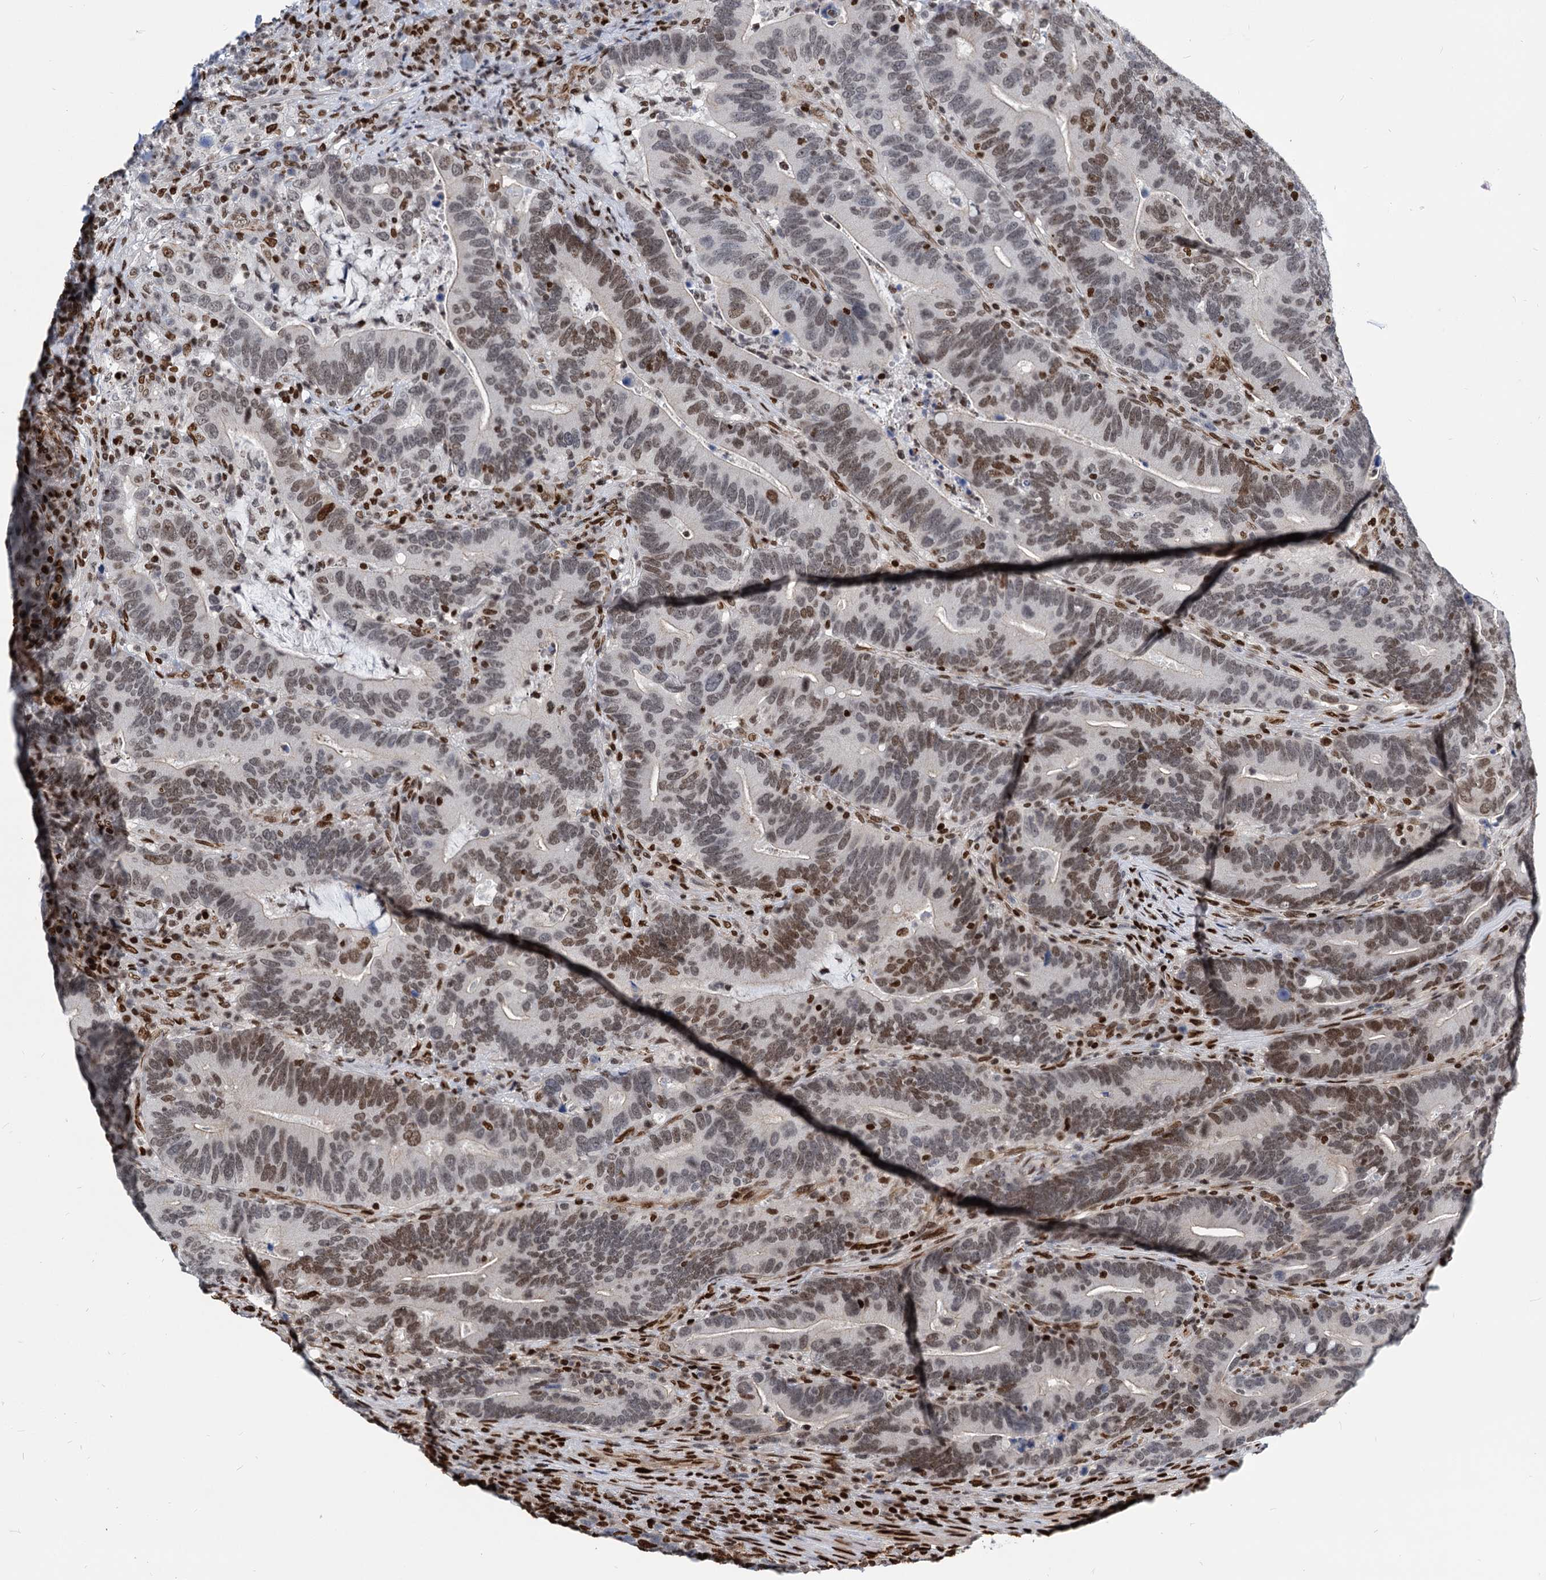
{"staining": {"intensity": "moderate", "quantity": ">75%", "location": "nuclear"}, "tissue": "colorectal cancer", "cell_type": "Tumor cells", "image_type": "cancer", "snomed": [{"axis": "morphology", "description": "Adenocarcinoma, NOS"}, {"axis": "topography", "description": "Colon"}], "caption": "Brown immunohistochemical staining in adenocarcinoma (colorectal) reveals moderate nuclear staining in about >75% of tumor cells.", "gene": "MECP2", "patient": {"sex": "female", "age": 66}}